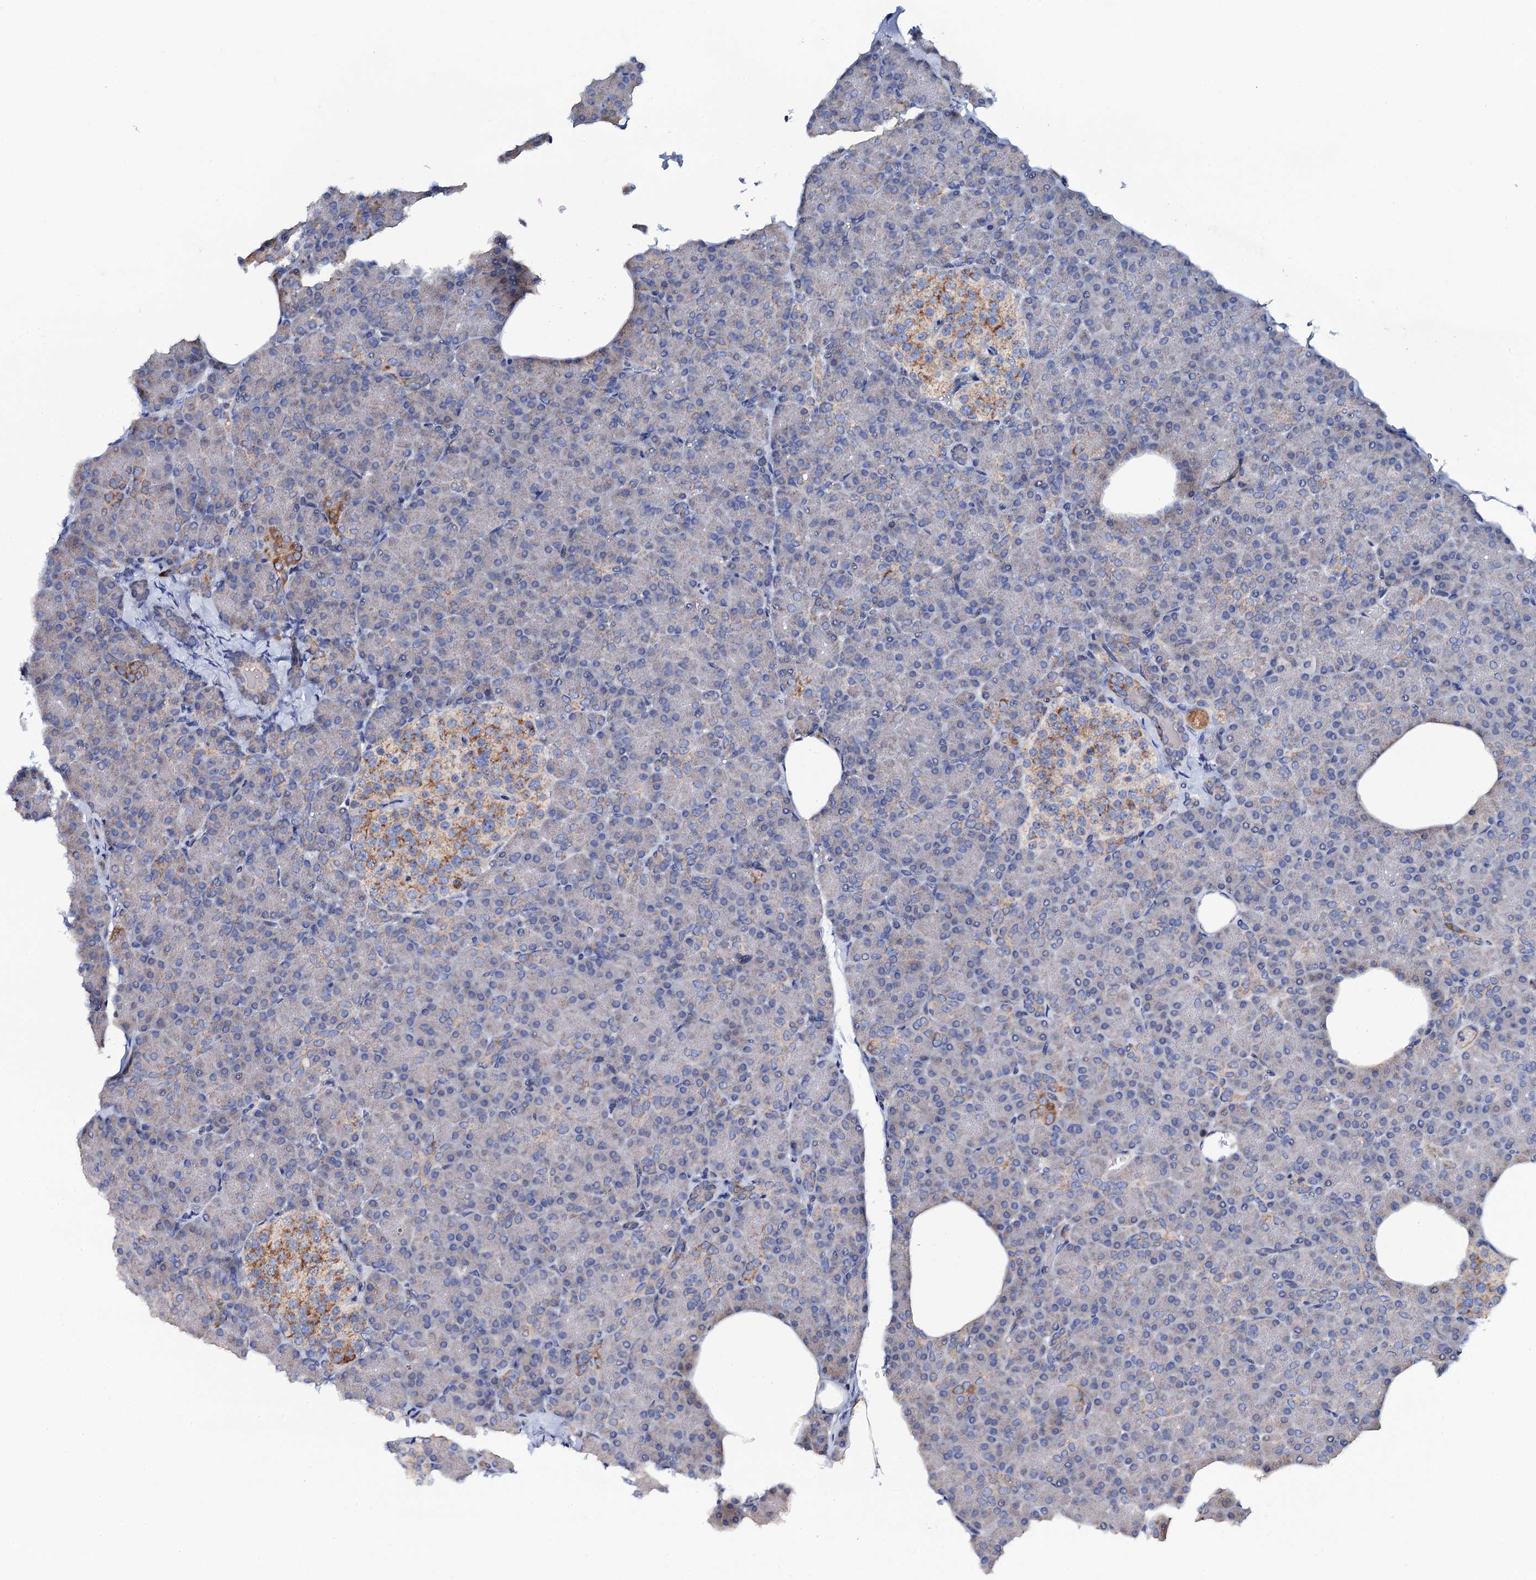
{"staining": {"intensity": "negative", "quantity": "none", "location": "none"}, "tissue": "pancreas", "cell_type": "Exocrine glandular cells", "image_type": "normal", "snomed": [{"axis": "morphology", "description": "Normal tissue, NOS"}, {"axis": "topography", "description": "Pancreas"}], "caption": "Immunohistochemistry (IHC) of unremarkable pancreas shows no expression in exocrine glandular cells.", "gene": "MRPL48", "patient": {"sex": "female", "age": 43}}